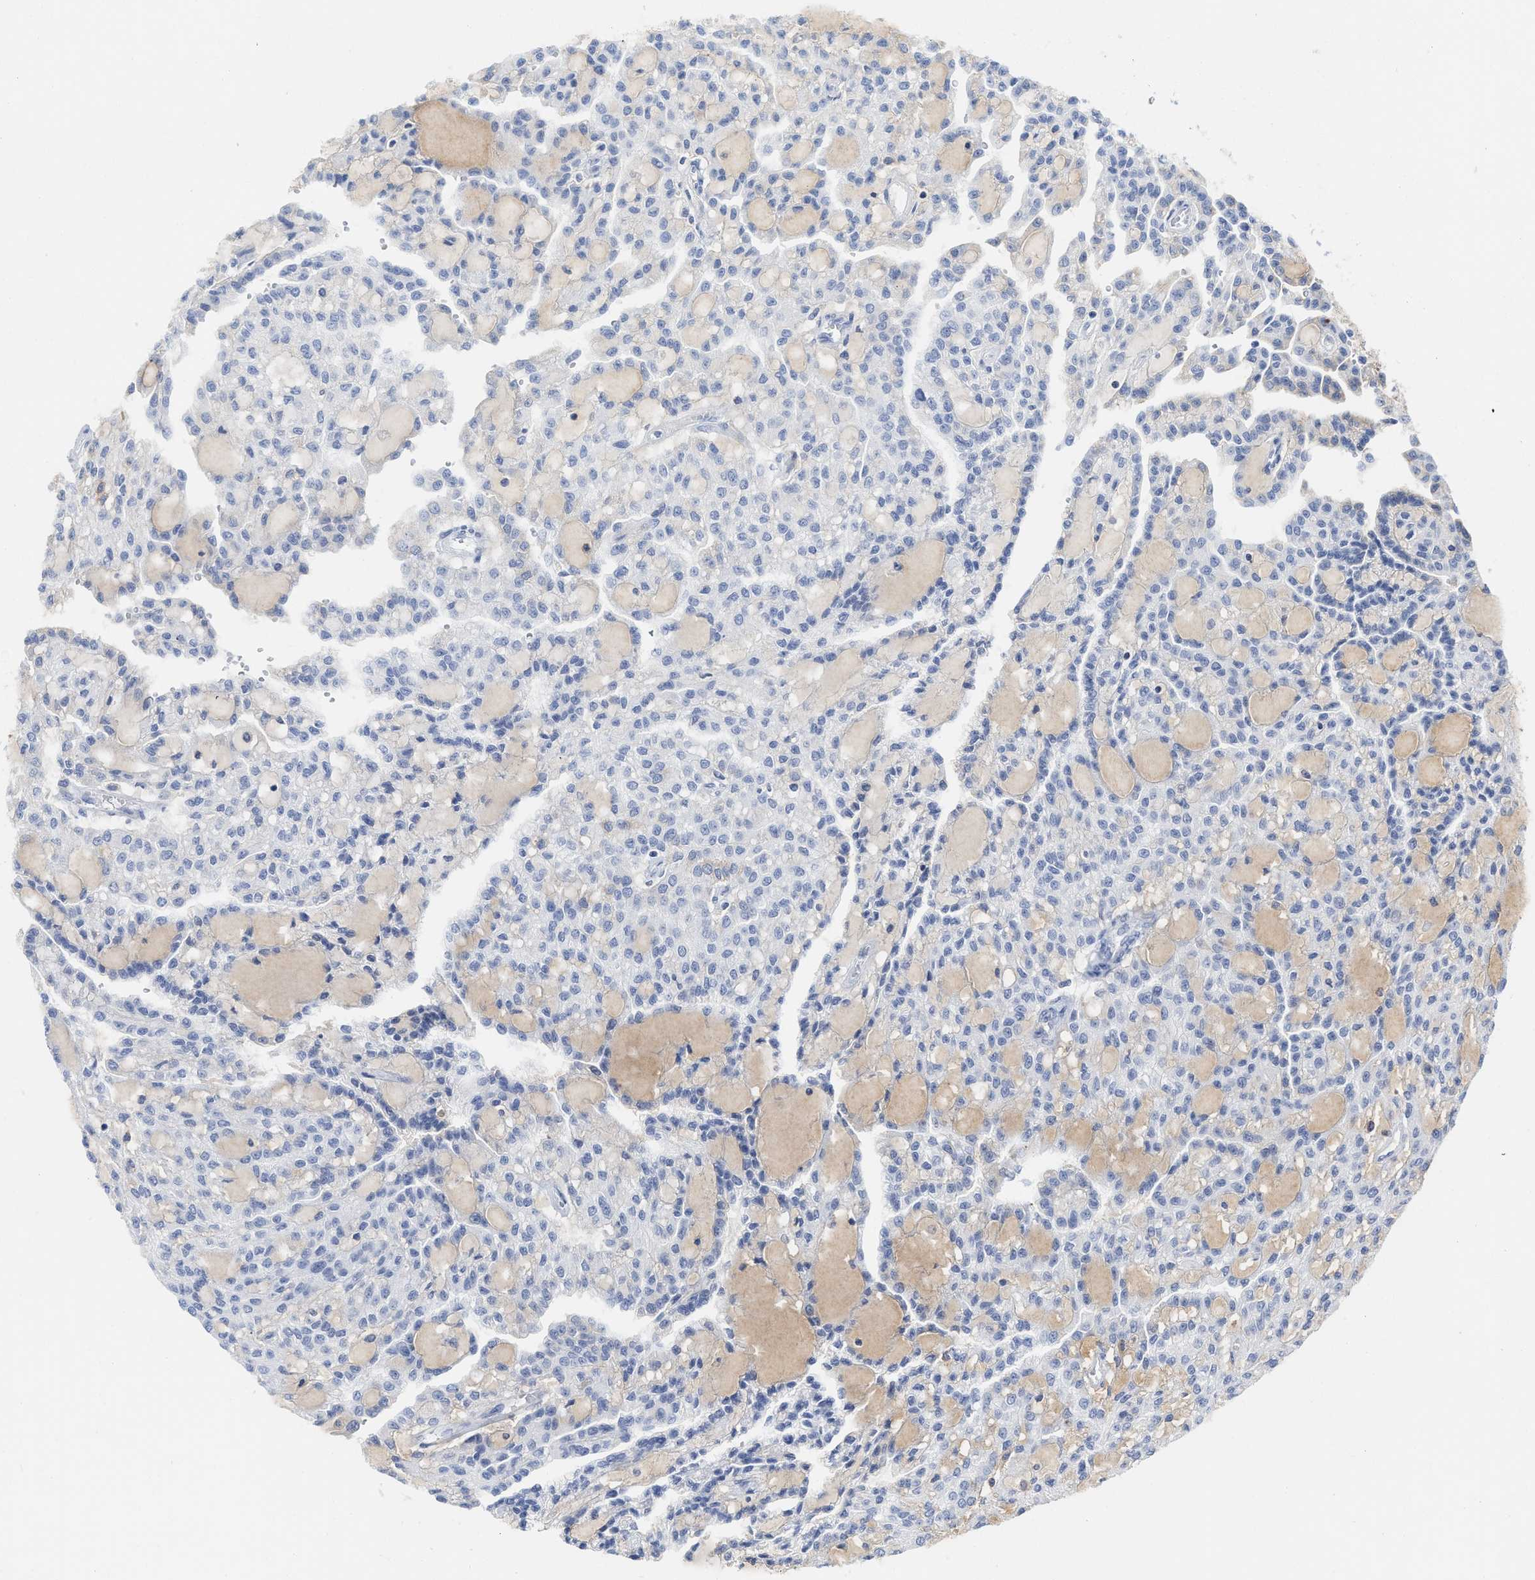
{"staining": {"intensity": "negative", "quantity": "none", "location": "none"}, "tissue": "renal cancer", "cell_type": "Tumor cells", "image_type": "cancer", "snomed": [{"axis": "morphology", "description": "Adenocarcinoma, NOS"}, {"axis": "topography", "description": "Kidney"}], "caption": "Renal cancer (adenocarcinoma) stained for a protein using IHC reveals no positivity tumor cells.", "gene": "C2", "patient": {"sex": "male", "age": 63}}